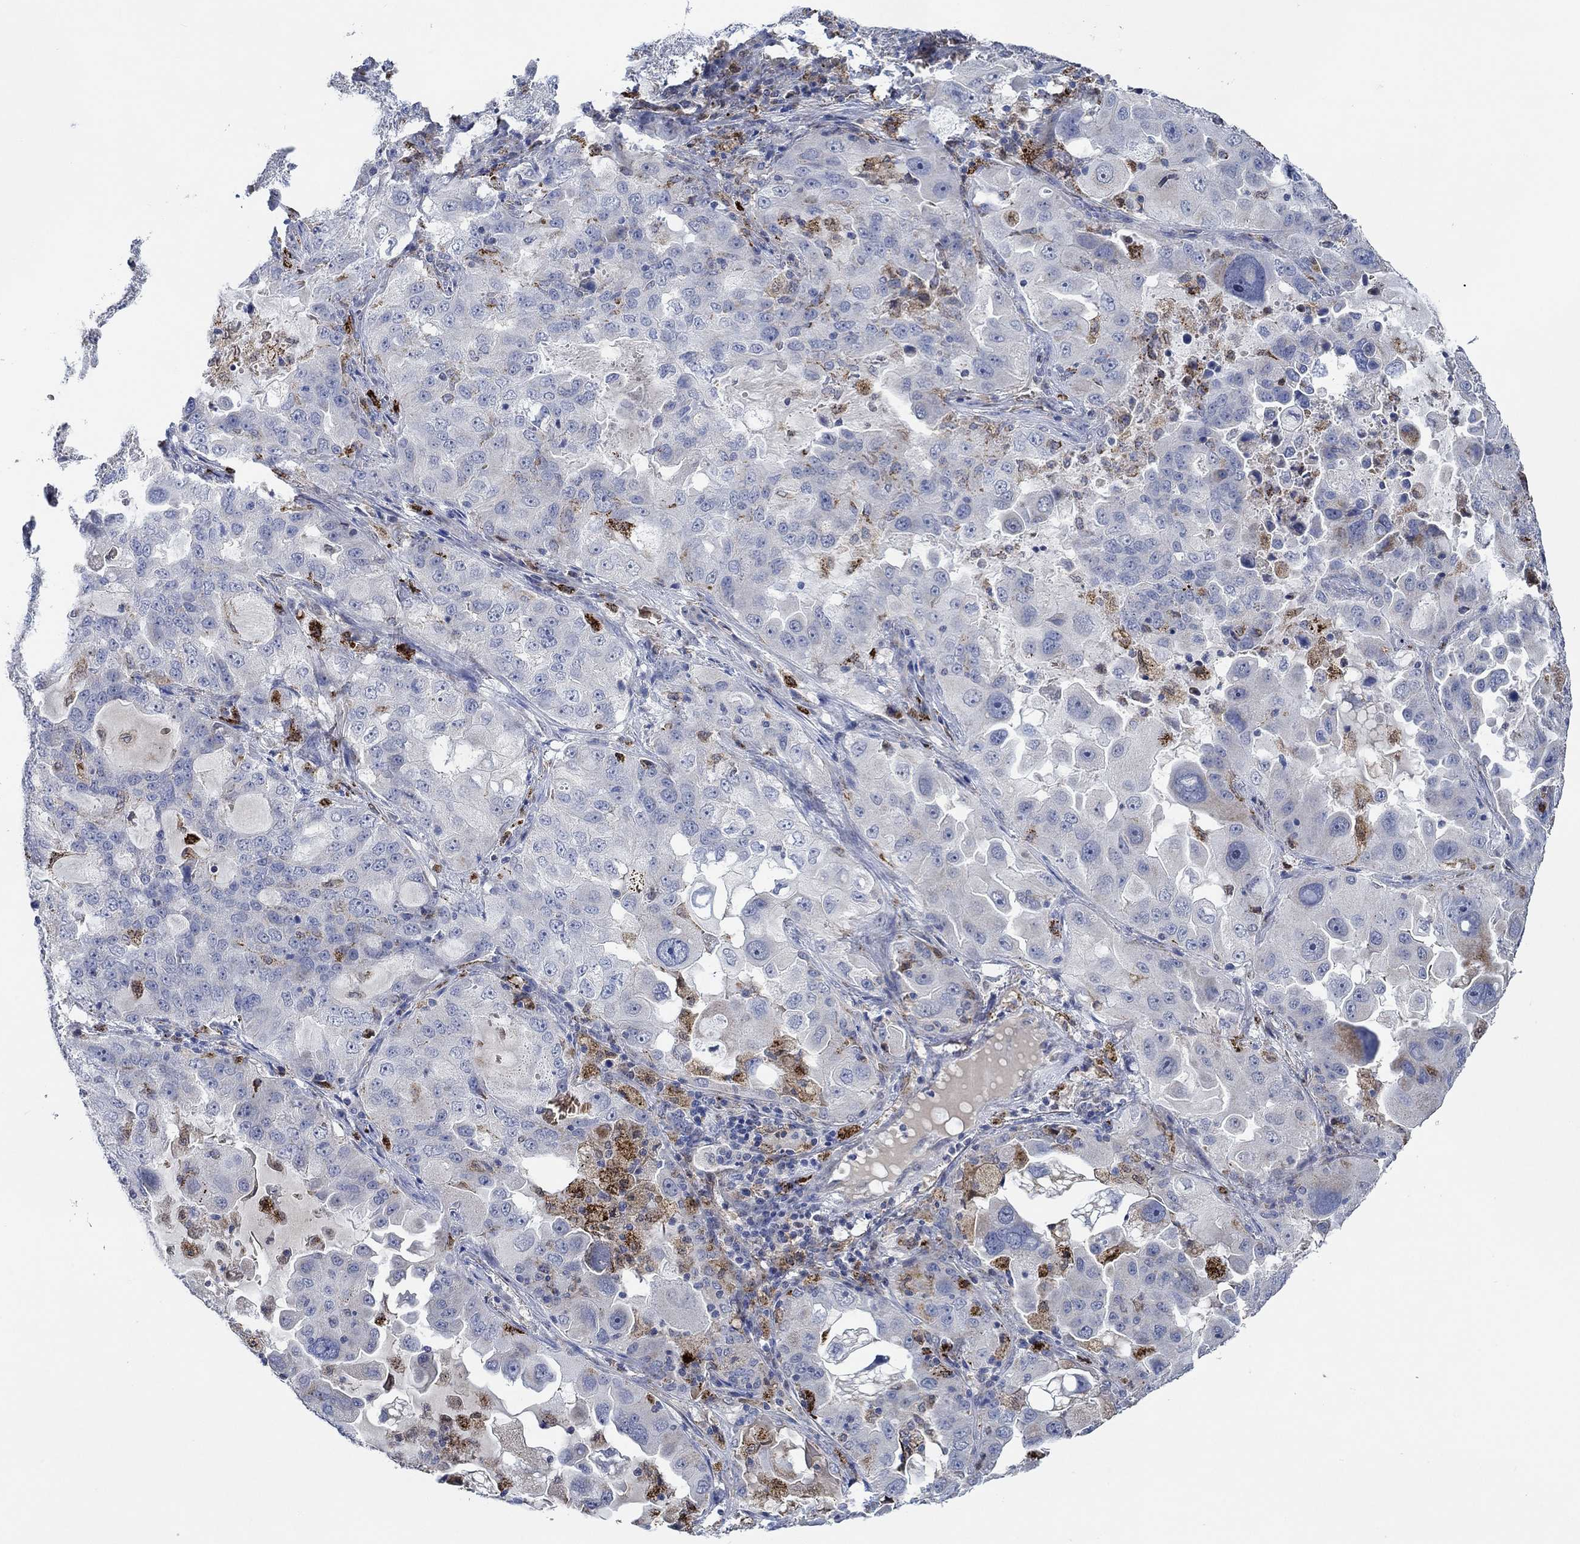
{"staining": {"intensity": "negative", "quantity": "none", "location": "none"}, "tissue": "lung cancer", "cell_type": "Tumor cells", "image_type": "cancer", "snomed": [{"axis": "morphology", "description": "Adenocarcinoma, NOS"}, {"axis": "topography", "description": "Lung"}], "caption": "Protein analysis of lung cancer demonstrates no significant positivity in tumor cells.", "gene": "MPP1", "patient": {"sex": "female", "age": 61}}